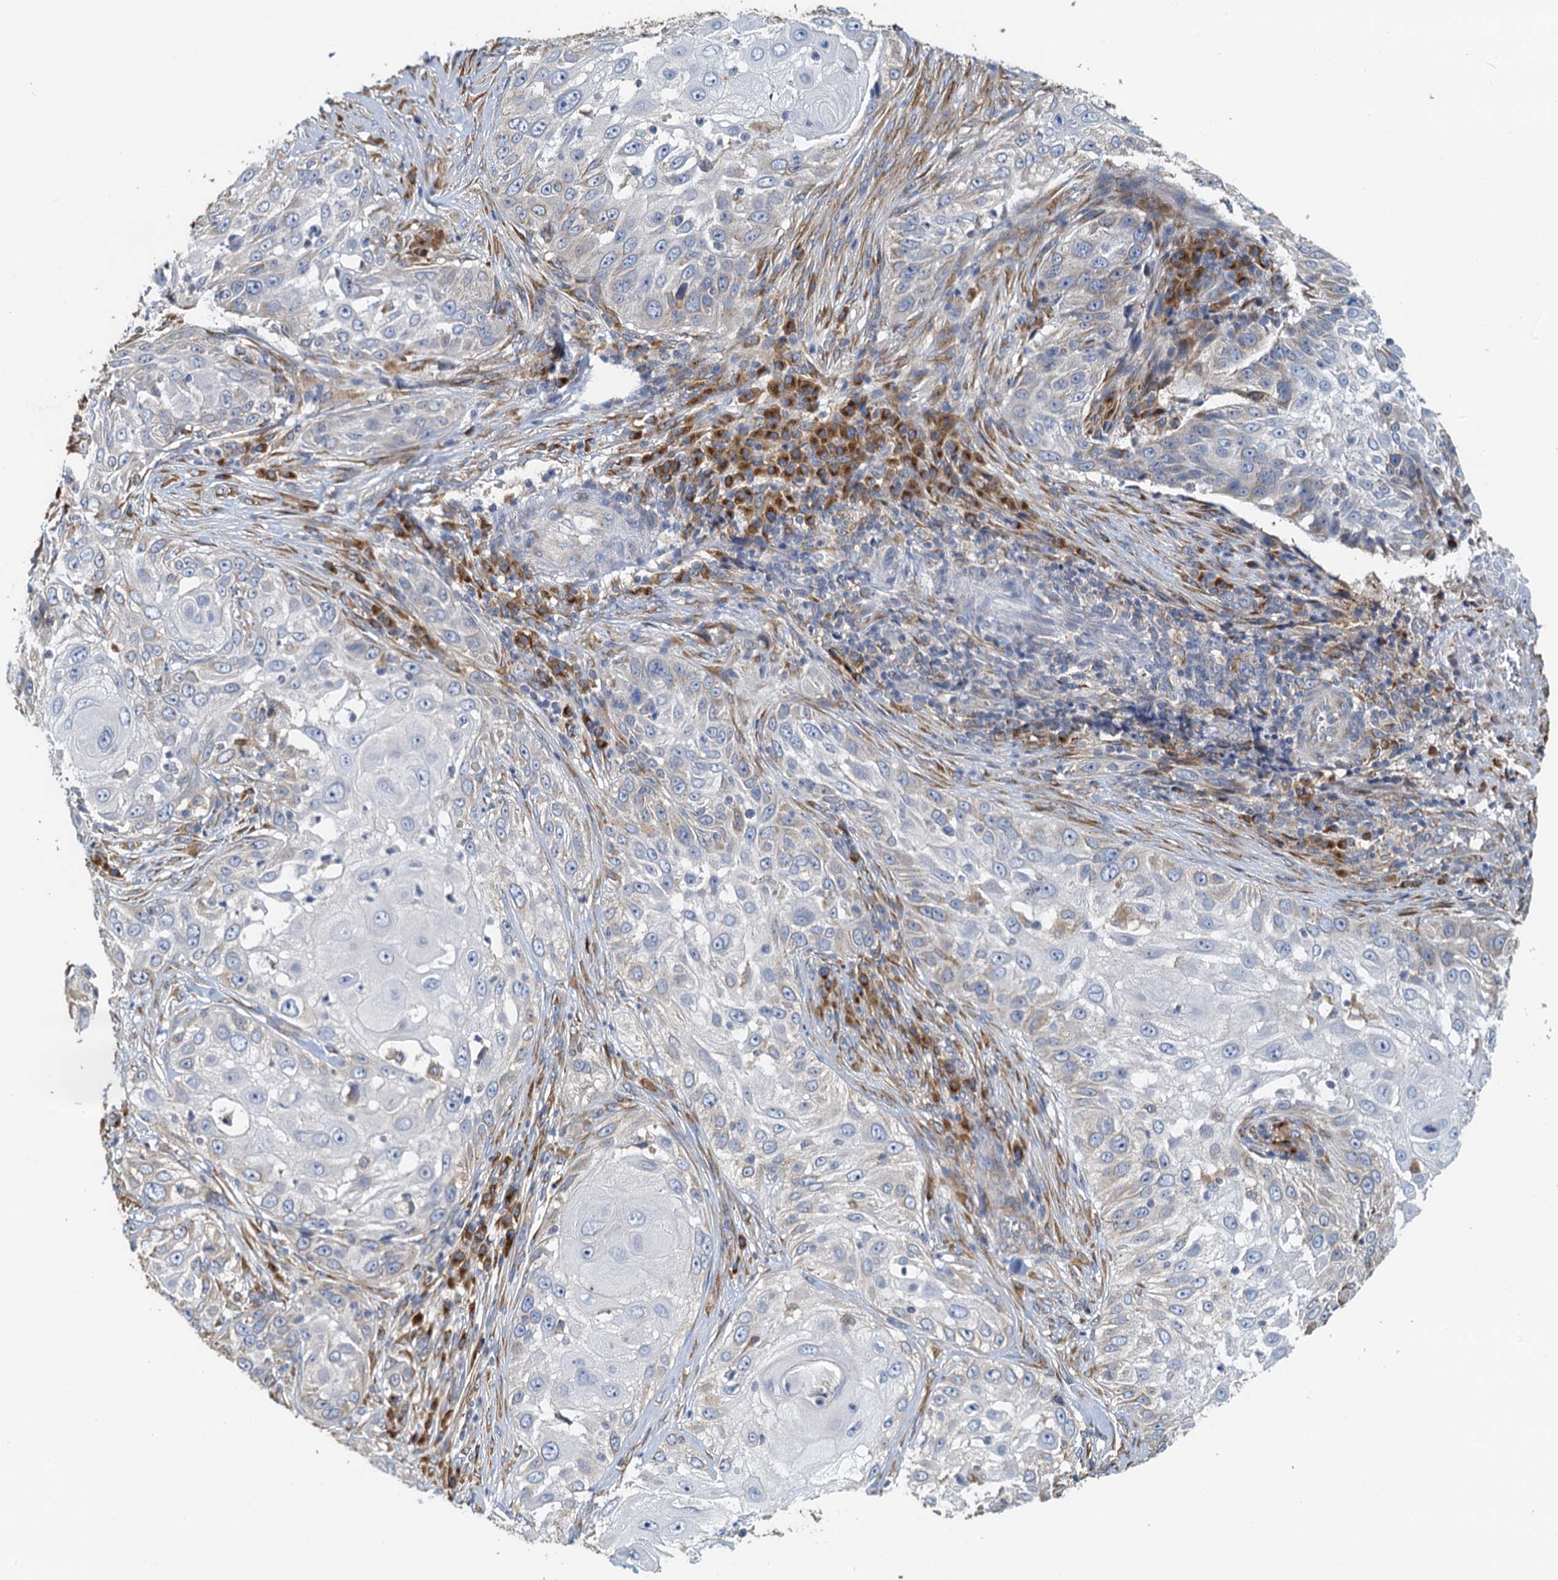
{"staining": {"intensity": "negative", "quantity": "none", "location": "none"}, "tissue": "skin cancer", "cell_type": "Tumor cells", "image_type": "cancer", "snomed": [{"axis": "morphology", "description": "Squamous cell carcinoma, NOS"}, {"axis": "topography", "description": "Skin"}], "caption": "Tumor cells are negative for brown protein staining in skin cancer (squamous cell carcinoma).", "gene": "NKAPD1", "patient": {"sex": "female", "age": 44}}